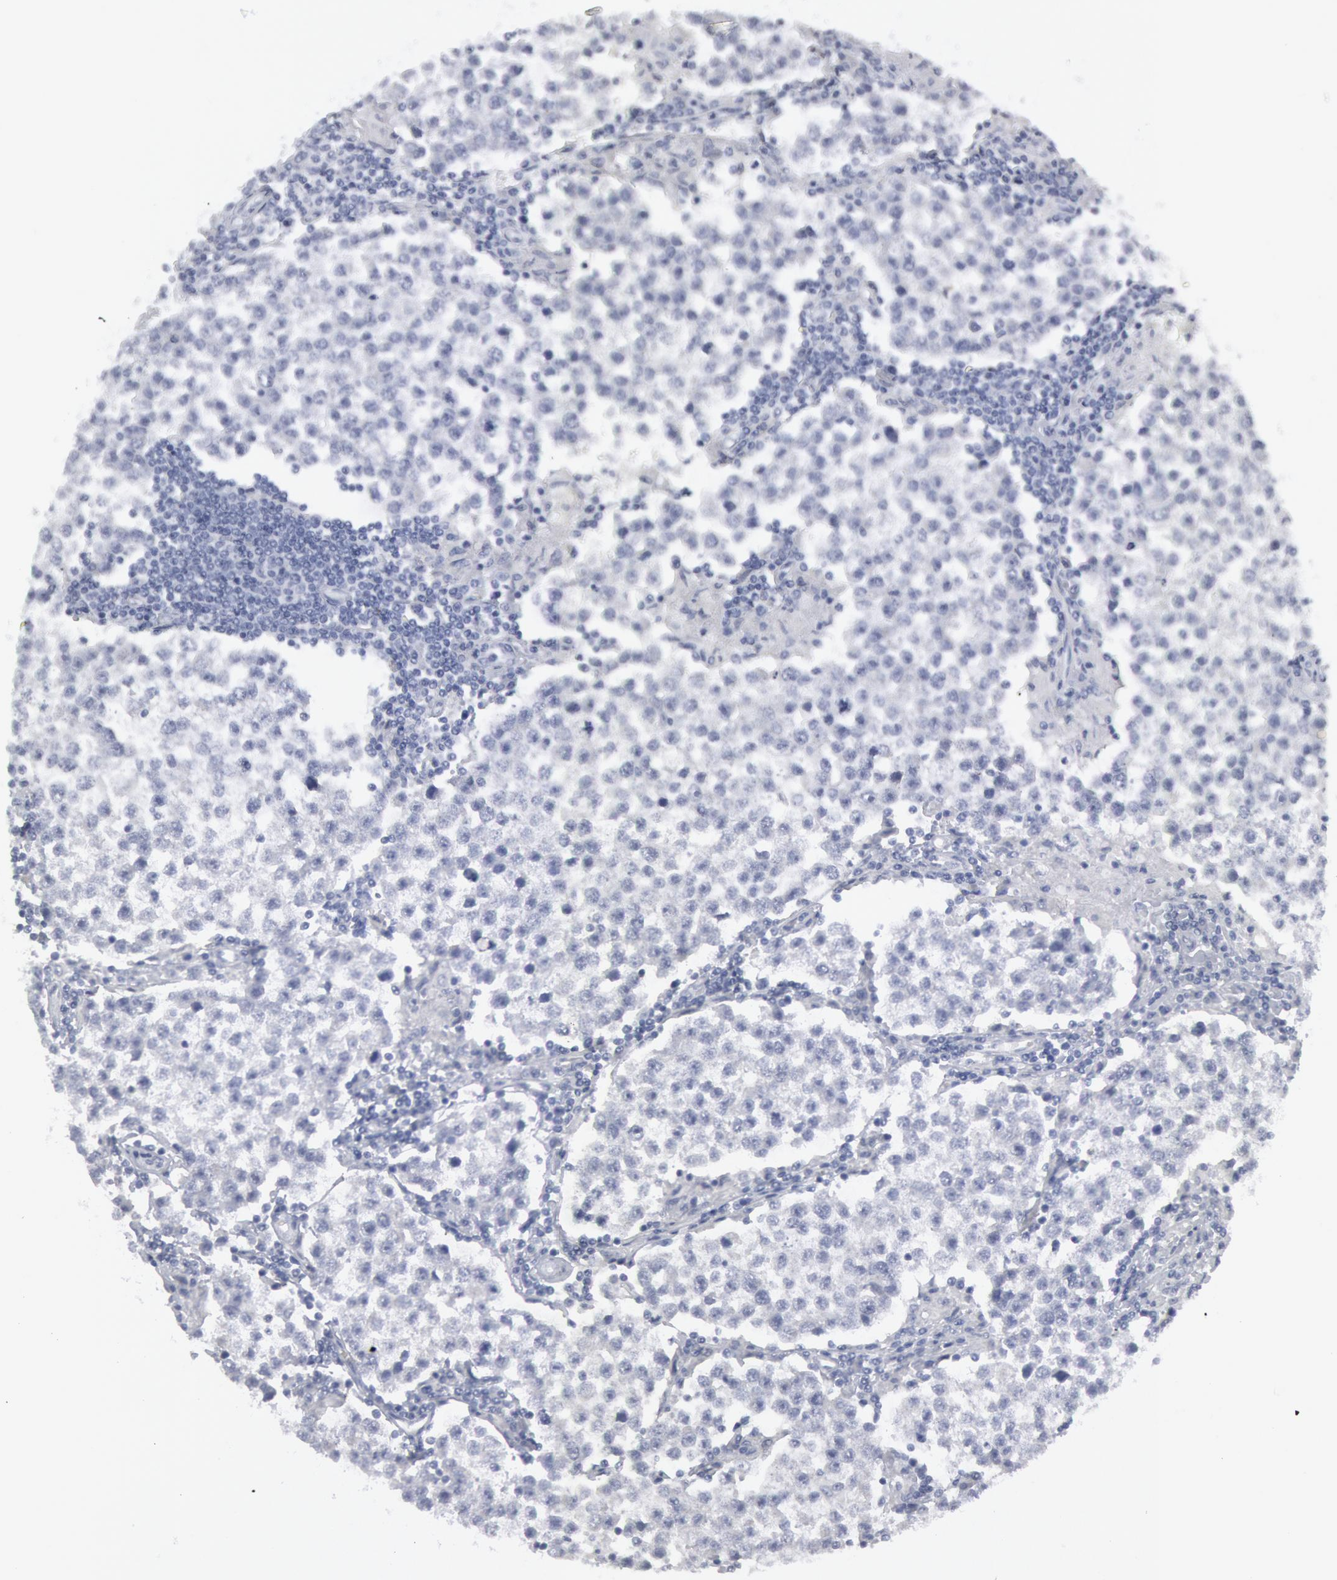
{"staining": {"intensity": "negative", "quantity": "none", "location": "none"}, "tissue": "testis cancer", "cell_type": "Tumor cells", "image_type": "cancer", "snomed": [{"axis": "morphology", "description": "Seminoma, NOS"}, {"axis": "topography", "description": "Testis"}], "caption": "Testis cancer (seminoma) was stained to show a protein in brown. There is no significant staining in tumor cells.", "gene": "DMC1", "patient": {"sex": "male", "age": 36}}